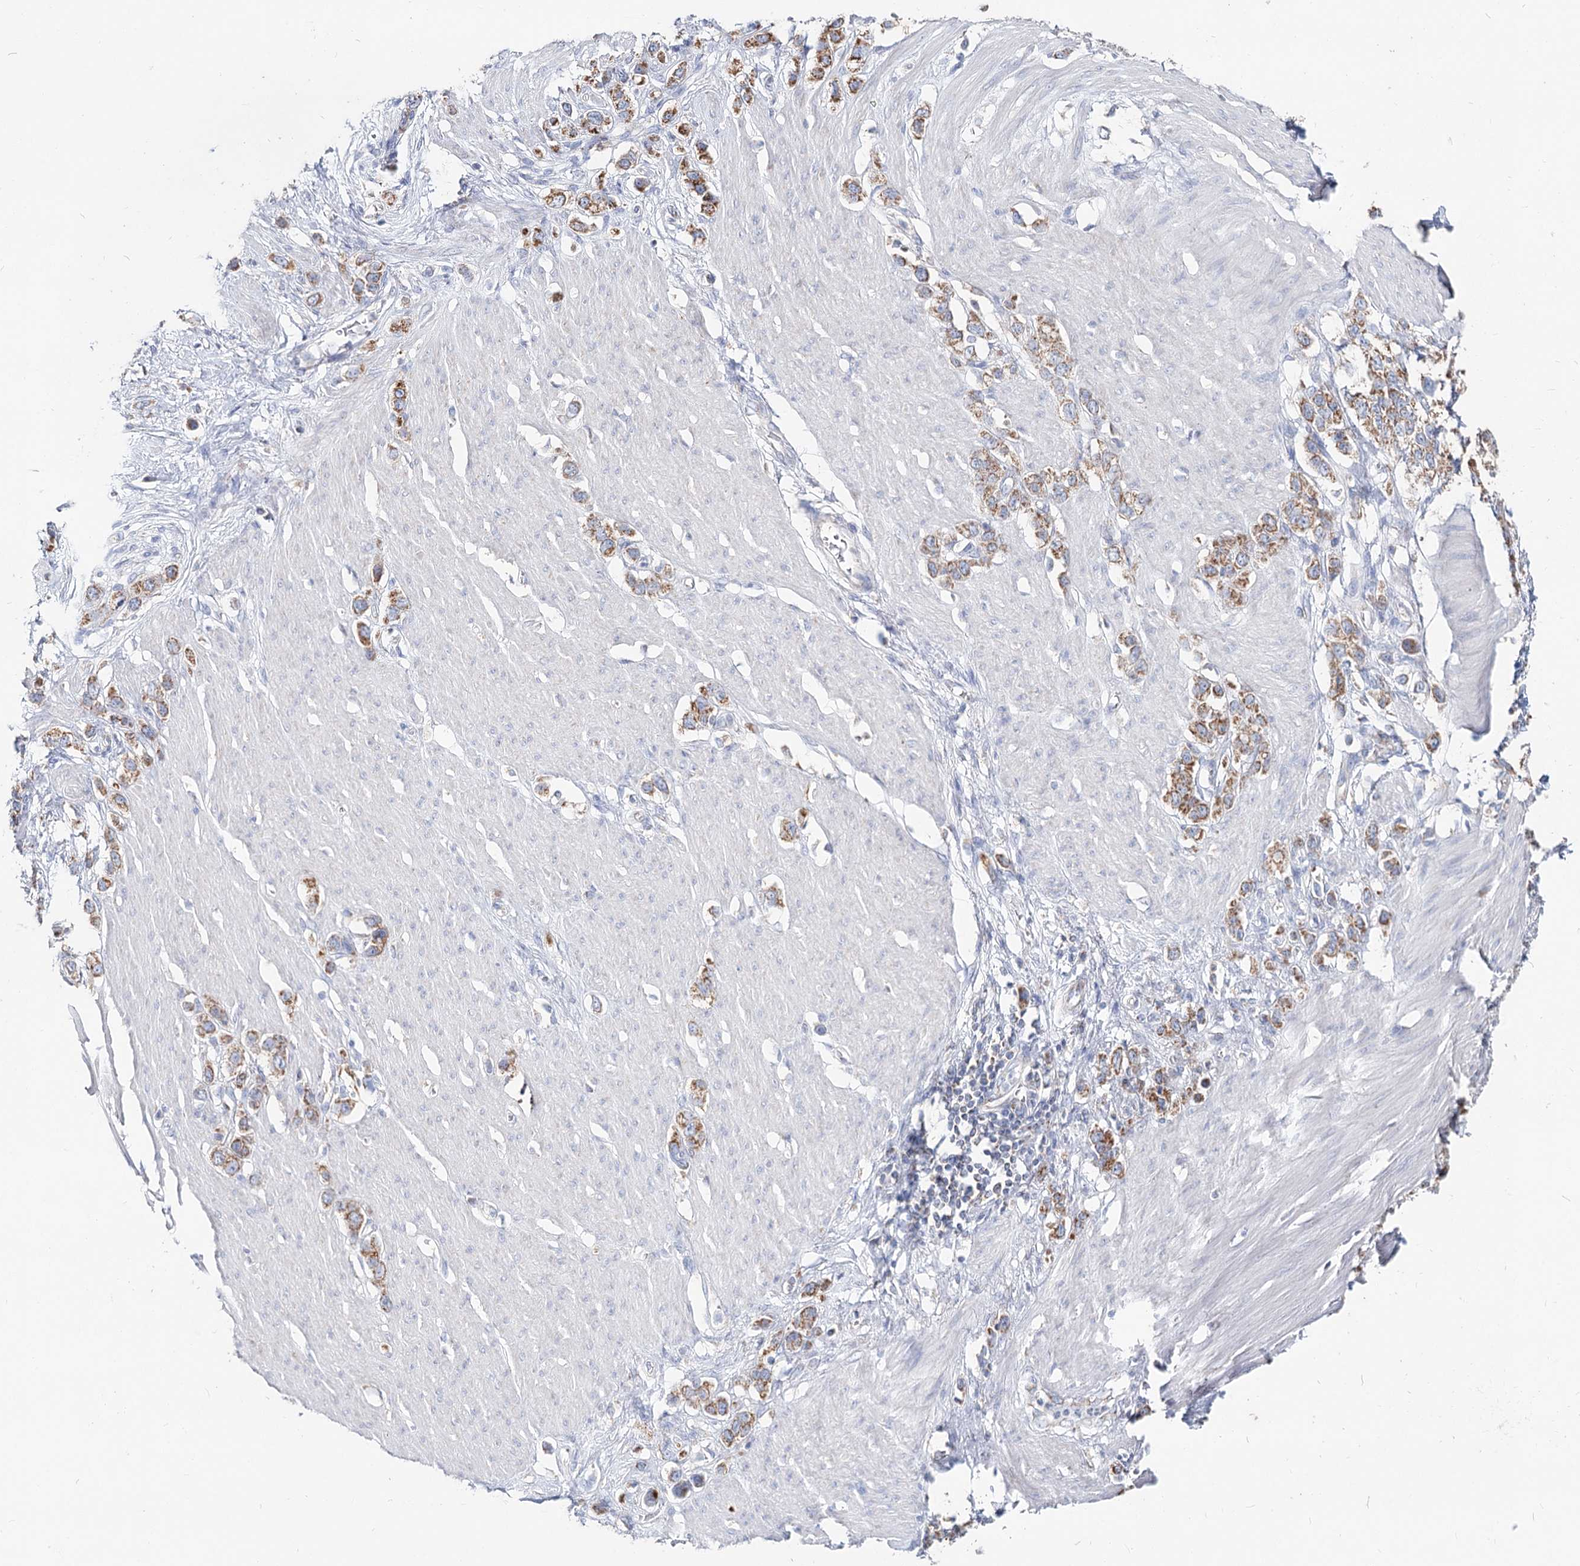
{"staining": {"intensity": "moderate", "quantity": ">75%", "location": "cytoplasmic/membranous"}, "tissue": "stomach cancer", "cell_type": "Tumor cells", "image_type": "cancer", "snomed": [{"axis": "morphology", "description": "Adenocarcinoma, NOS"}, {"axis": "morphology", "description": "Adenocarcinoma, High grade"}, {"axis": "topography", "description": "Stomach, upper"}, {"axis": "topography", "description": "Stomach, lower"}], "caption": "This is an image of IHC staining of stomach cancer (adenocarcinoma), which shows moderate expression in the cytoplasmic/membranous of tumor cells.", "gene": "MCCC2", "patient": {"sex": "female", "age": 65}}